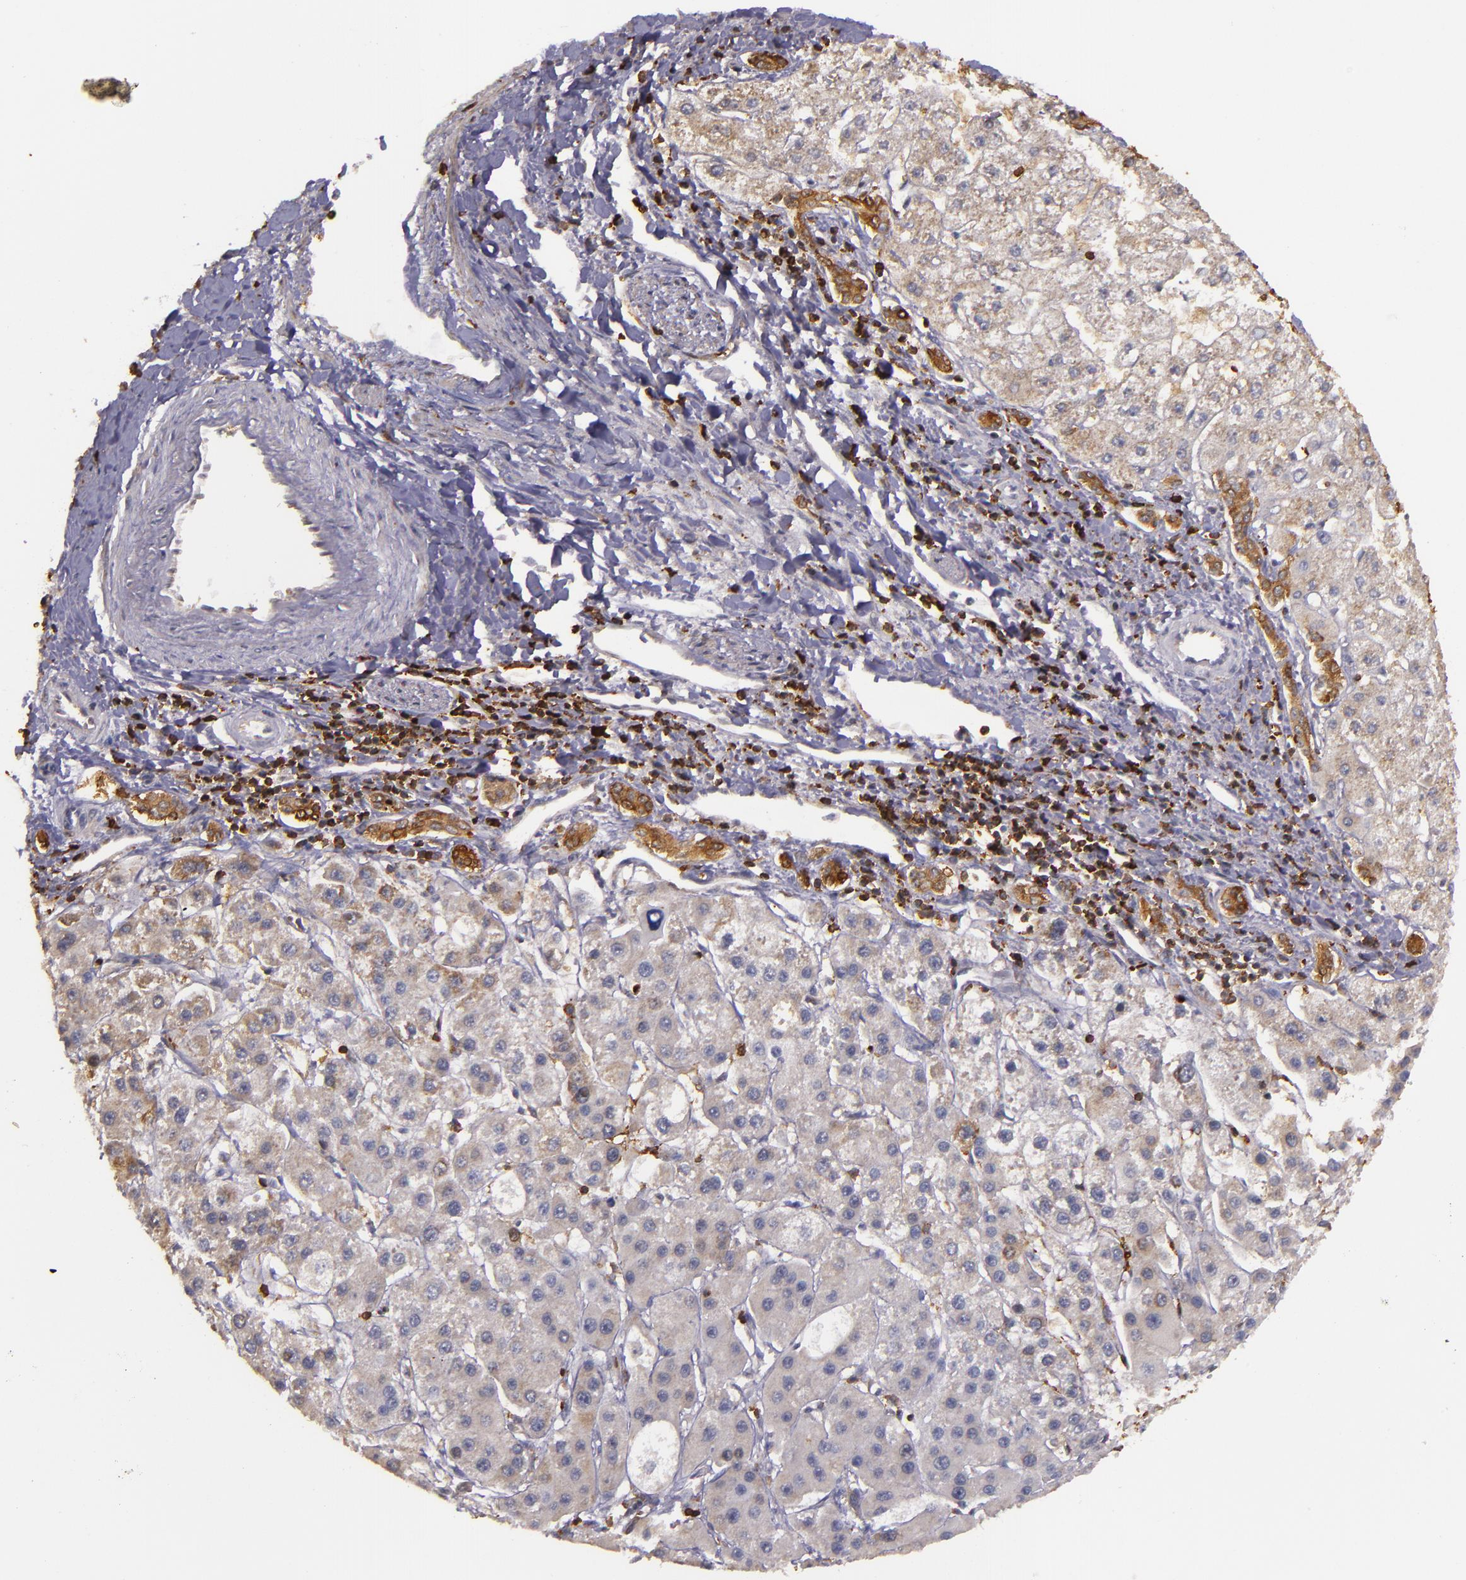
{"staining": {"intensity": "weak", "quantity": "25%-75%", "location": "cytoplasmic/membranous"}, "tissue": "liver cancer", "cell_type": "Tumor cells", "image_type": "cancer", "snomed": [{"axis": "morphology", "description": "Carcinoma, Hepatocellular, NOS"}, {"axis": "topography", "description": "Liver"}], "caption": "Protein expression analysis of liver cancer (hepatocellular carcinoma) displays weak cytoplasmic/membranous staining in about 25%-75% of tumor cells. (DAB = brown stain, brightfield microscopy at high magnification).", "gene": "SLC9A3R1", "patient": {"sex": "female", "age": 85}}